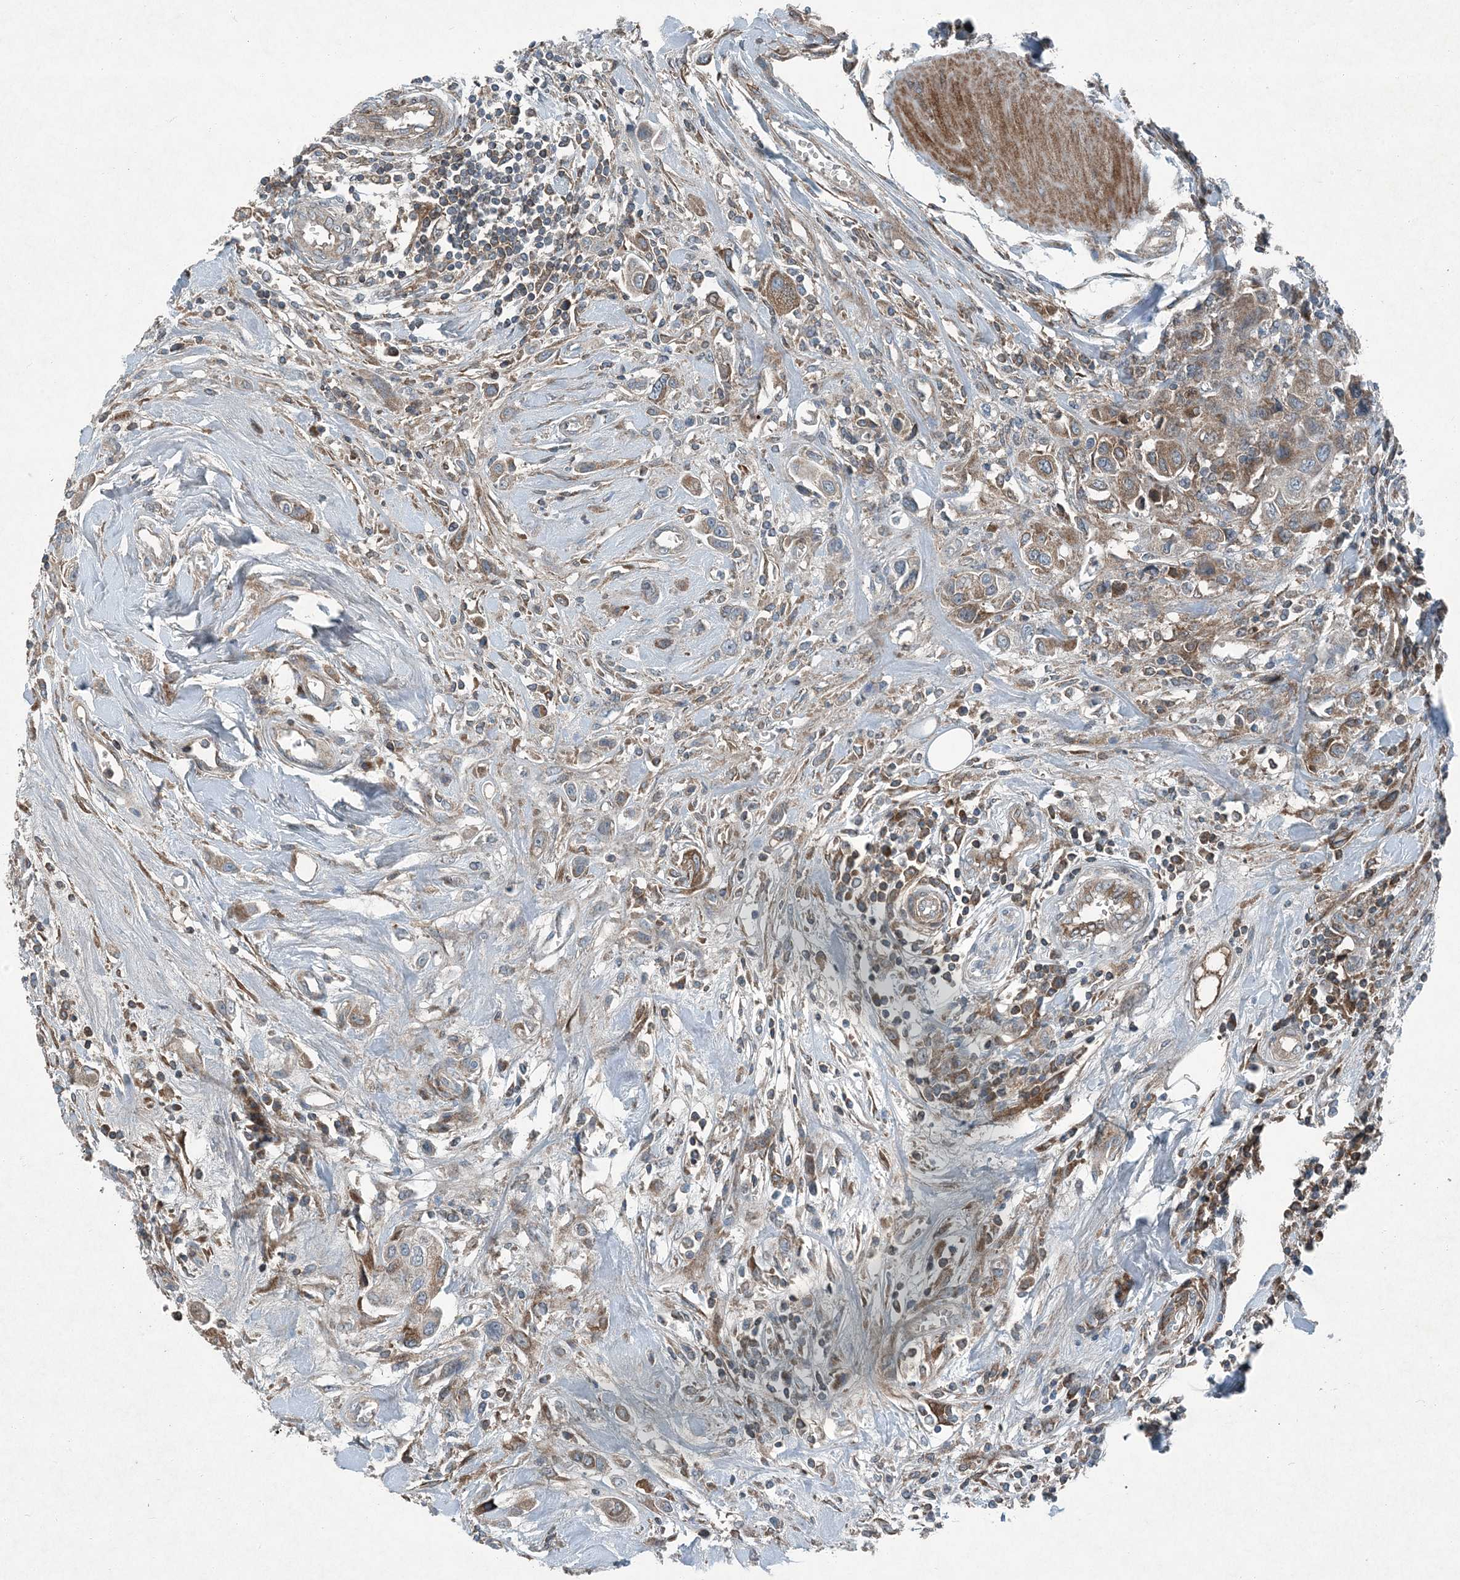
{"staining": {"intensity": "moderate", "quantity": ">75%", "location": "cytoplasmic/membranous"}, "tissue": "urothelial cancer", "cell_type": "Tumor cells", "image_type": "cancer", "snomed": [{"axis": "morphology", "description": "Urothelial carcinoma, High grade"}, {"axis": "topography", "description": "Urinary bladder"}], "caption": "Immunohistochemistry (IHC) image of urothelial carcinoma (high-grade) stained for a protein (brown), which demonstrates medium levels of moderate cytoplasmic/membranous expression in about >75% of tumor cells.", "gene": "APOM", "patient": {"sex": "male", "age": 50}}